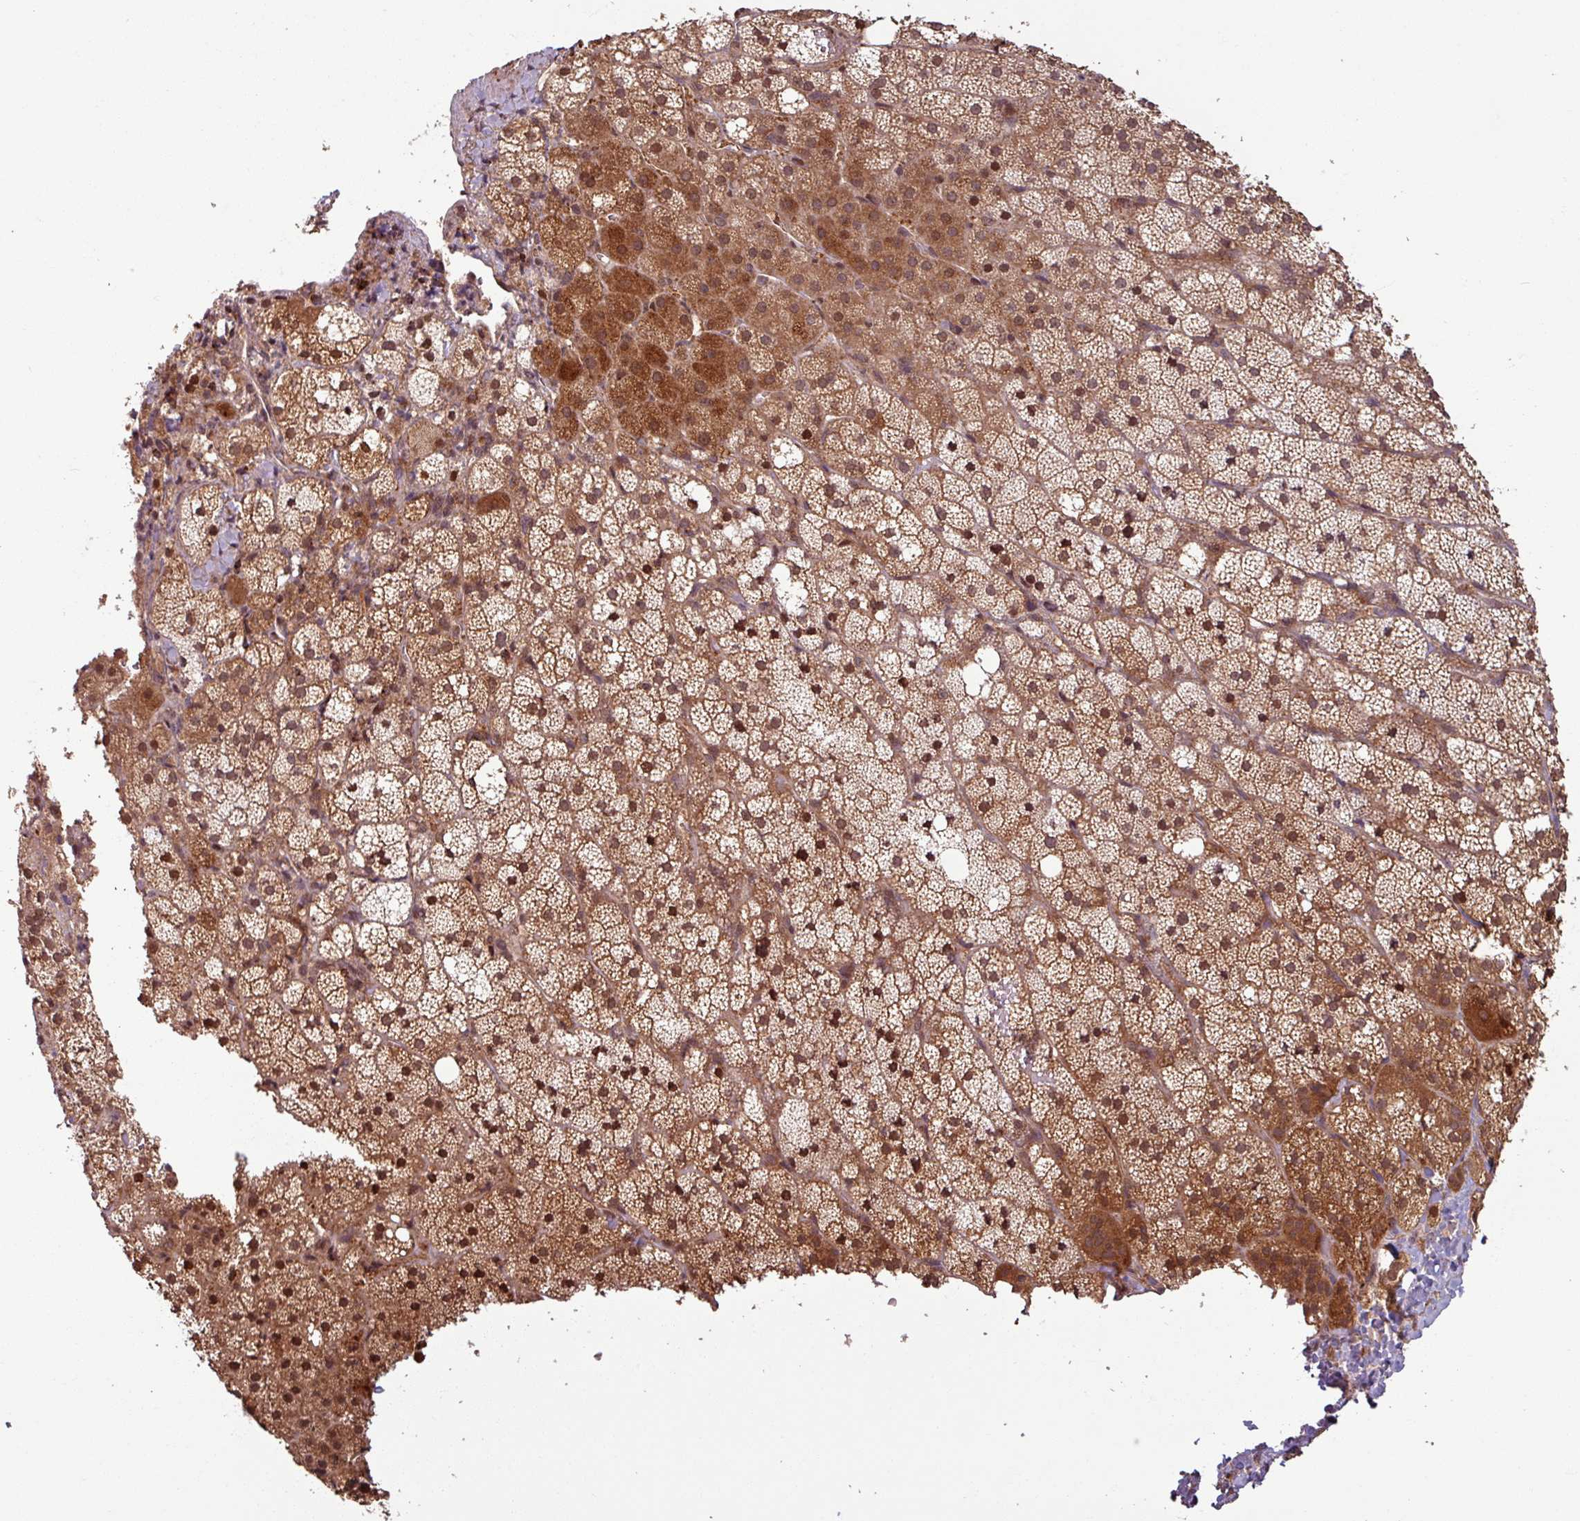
{"staining": {"intensity": "strong", "quantity": ">75%", "location": "cytoplasmic/membranous"}, "tissue": "adrenal gland", "cell_type": "Glandular cells", "image_type": "normal", "snomed": [{"axis": "morphology", "description": "Normal tissue, NOS"}, {"axis": "topography", "description": "Adrenal gland"}], "caption": "This image shows immunohistochemistry staining of normal adrenal gland, with high strong cytoplasmic/membranous expression in approximately >75% of glandular cells.", "gene": "OR6B1", "patient": {"sex": "male", "age": 53}}